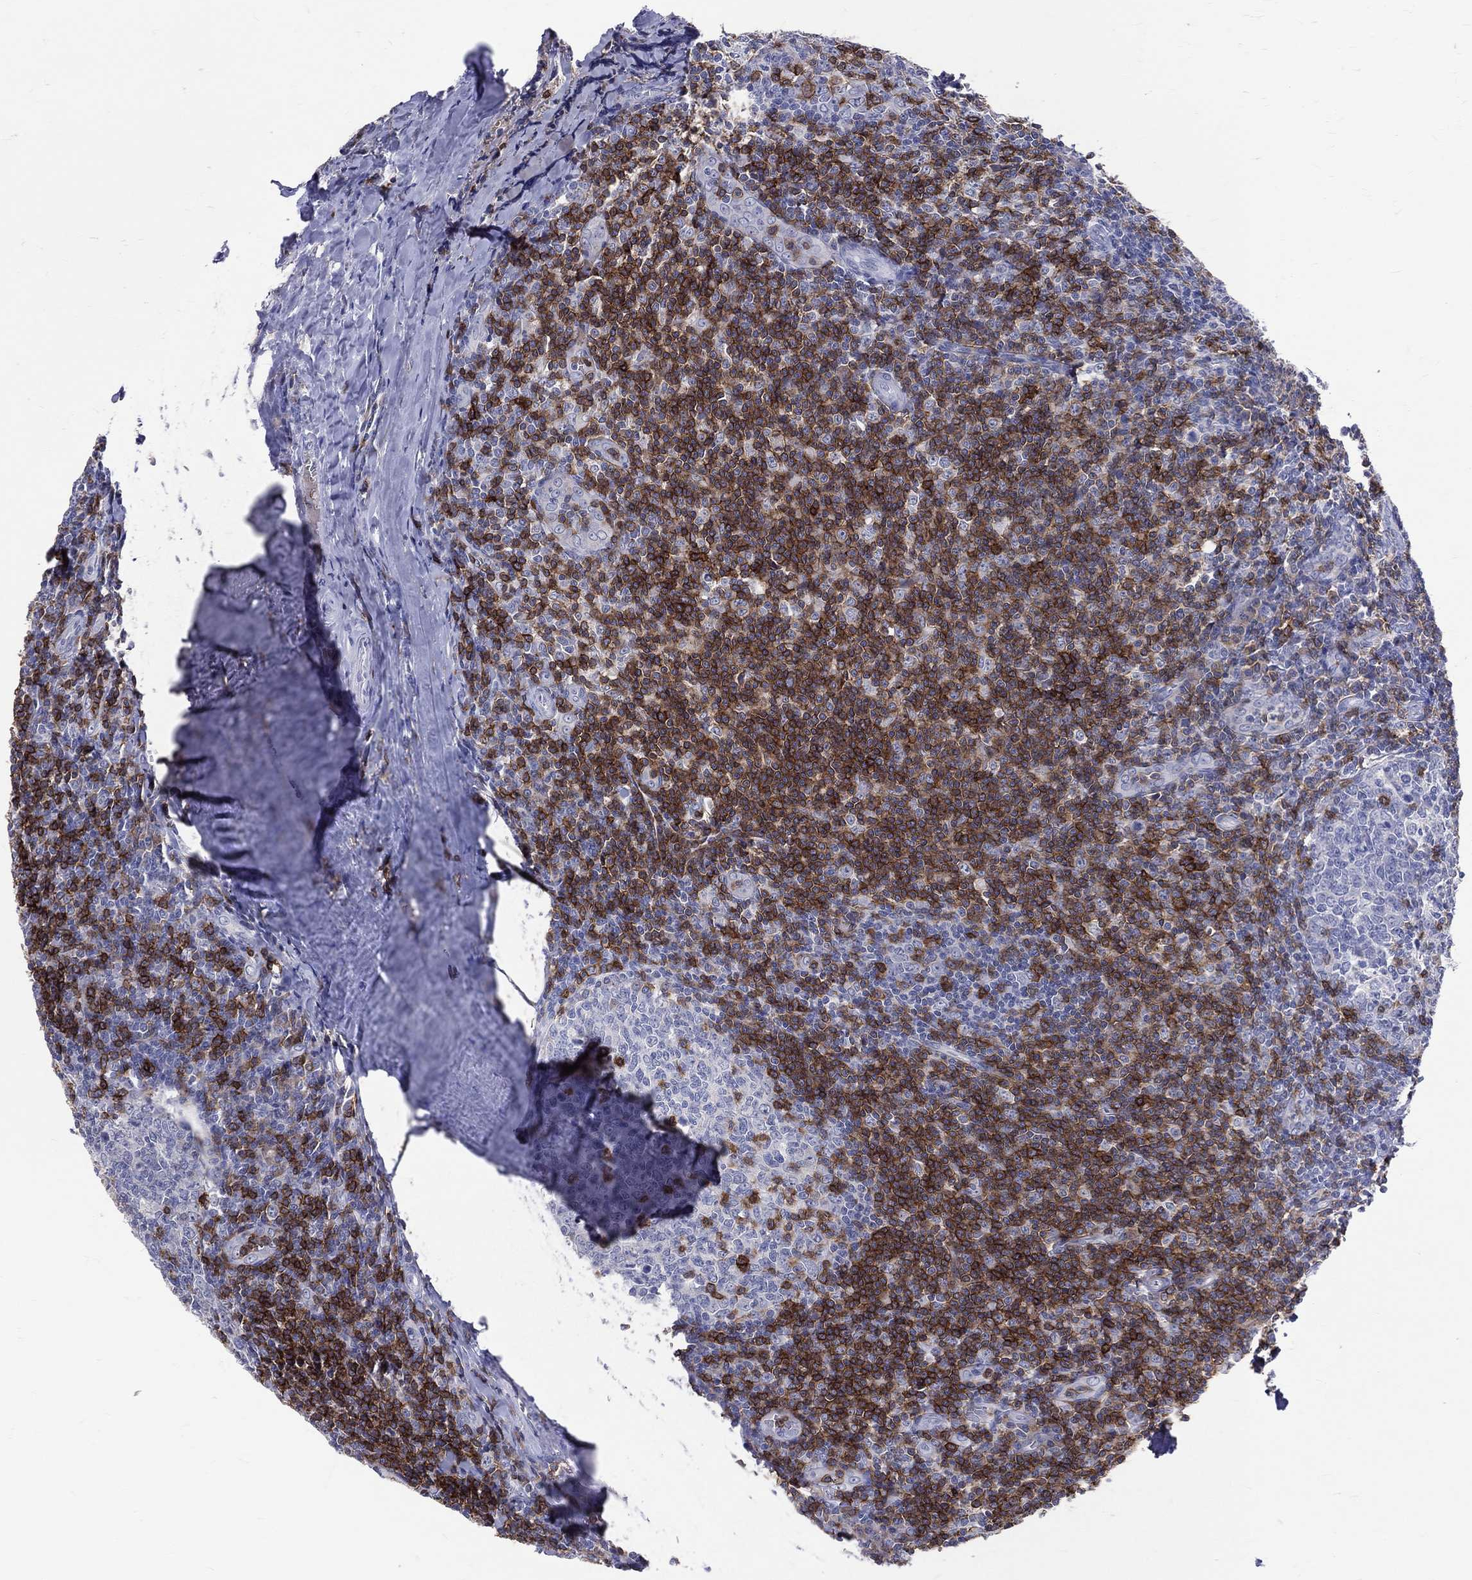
{"staining": {"intensity": "strong", "quantity": "<25%", "location": "cytoplasmic/membranous"}, "tissue": "tonsil", "cell_type": "Germinal center cells", "image_type": "normal", "snomed": [{"axis": "morphology", "description": "Normal tissue, NOS"}, {"axis": "topography", "description": "Tonsil"}], "caption": "This photomicrograph reveals normal tonsil stained with immunohistochemistry (IHC) to label a protein in brown. The cytoplasmic/membranous of germinal center cells show strong positivity for the protein. Nuclei are counter-stained blue.", "gene": "LAT", "patient": {"sex": "male", "age": 20}}